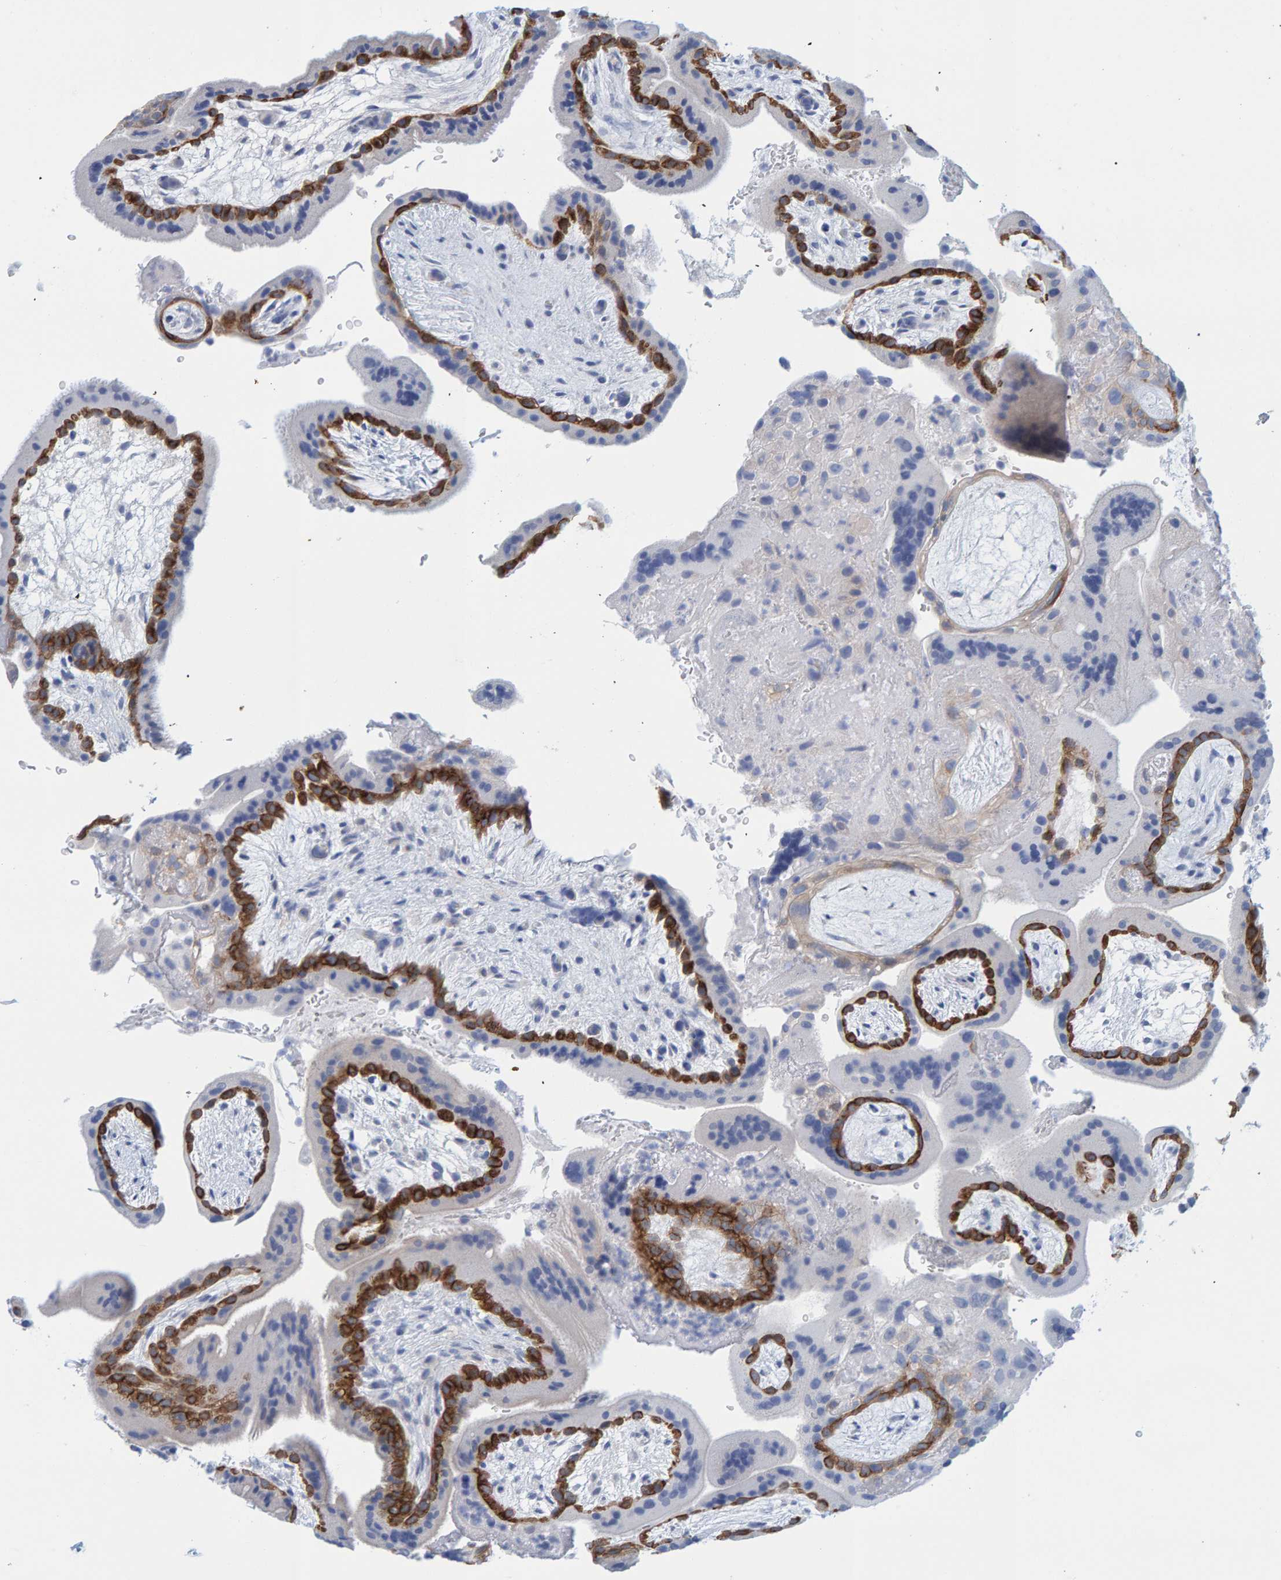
{"staining": {"intensity": "weak", "quantity": ">75%", "location": "cytoplasmic/membranous"}, "tissue": "placenta", "cell_type": "Decidual cells", "image_type": "normal", "snomed": [{"axis": "morphology", "description": "Normal tissue, NOS"}, {"axis": "topography", "description": "Placenta"}], "caption": "High-magnification brightfield microscopy of normal placenta stained with DAB (3,3'-diaminobenzidine) (brown) and counterstained with hematoxylin (blue). decidual cells exhibit weak cytoplasmic/membranous expression is identified in about>75% of cells. (IHC, brightfield microscopy, high magnification).", "gene": "KLHL11", "patient": {"sex": "female", "age": 35}}